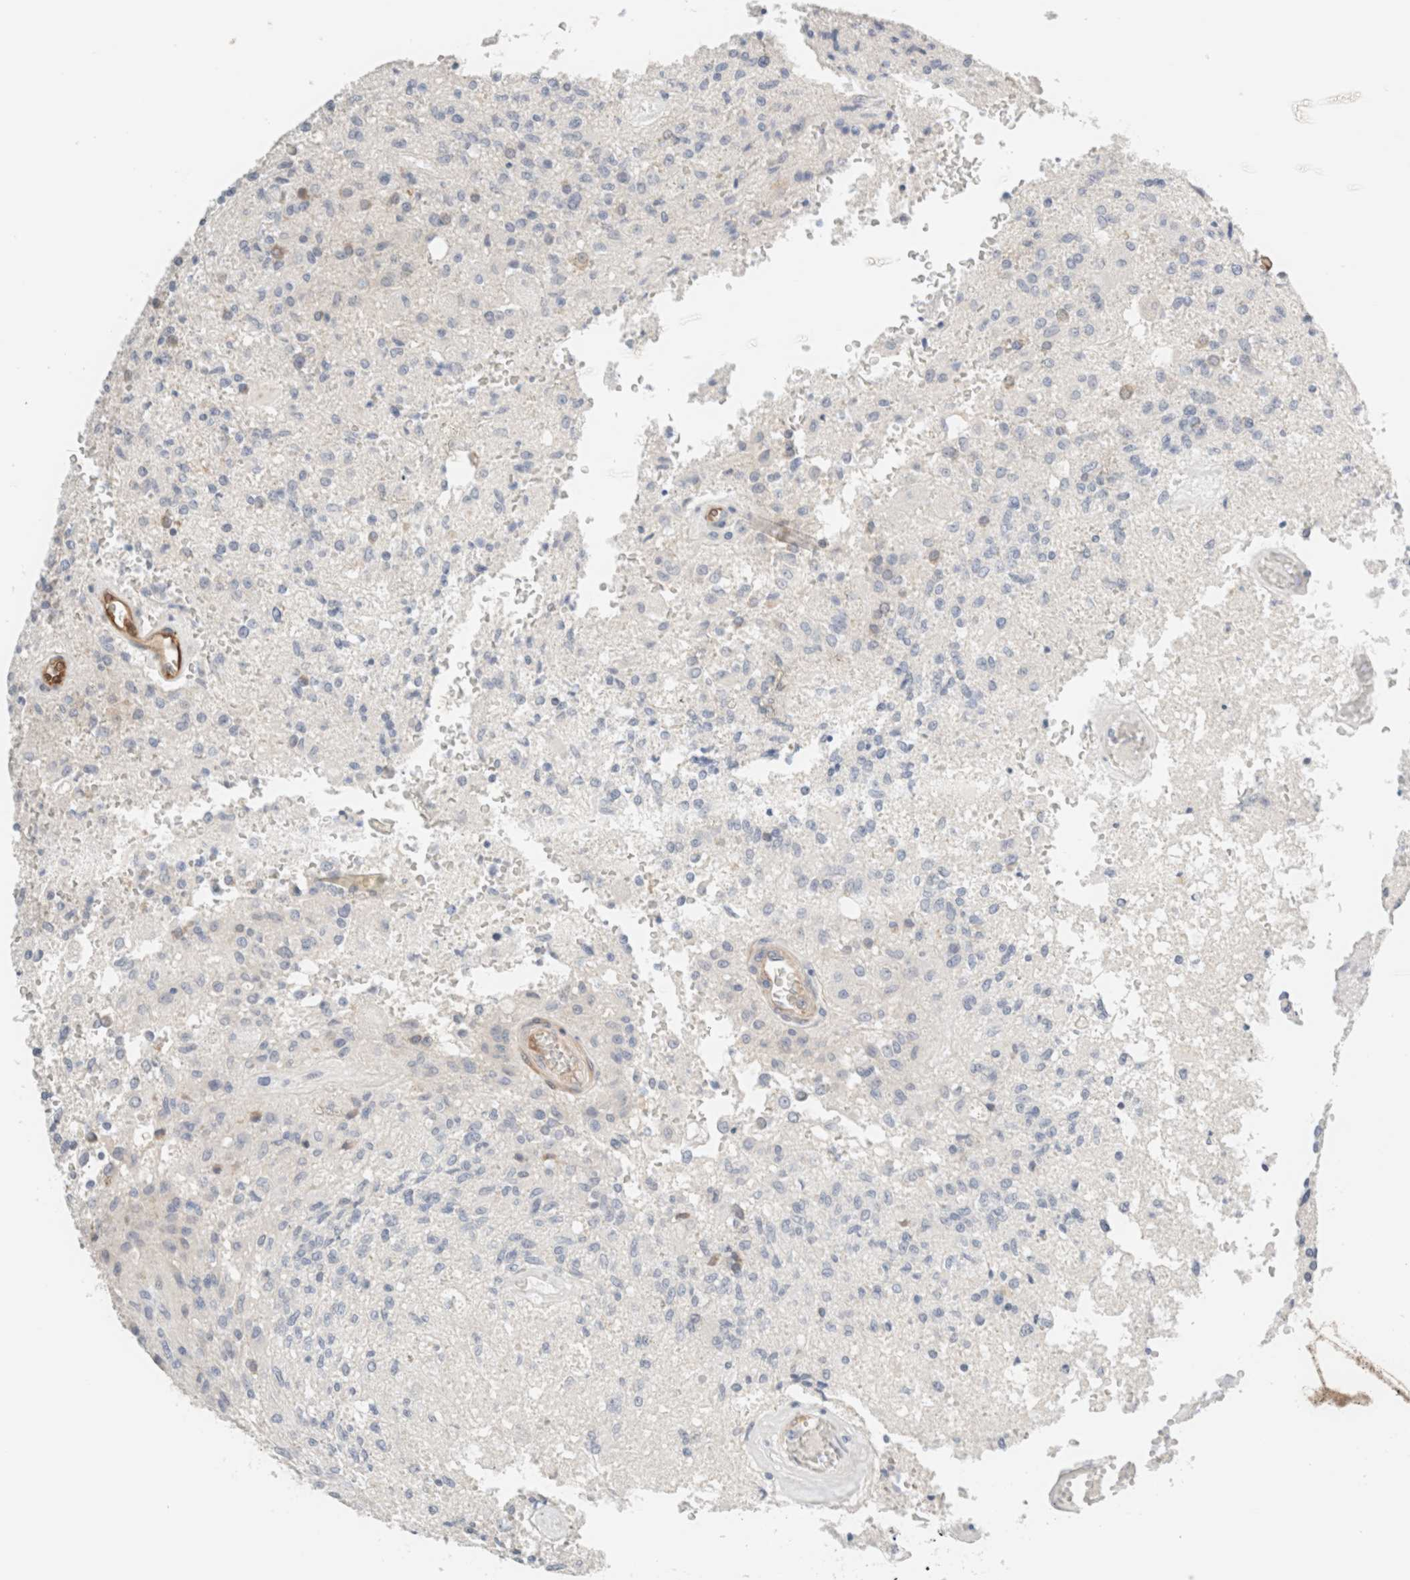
{"staining": {"intensity": "negative", "quantity": "none", "location": "none"}, "tissue": "glioma", "cell_type": "Tumor cells", "image_type": "cancer", "snomed": [{"axis": "morphology", "description": "Normal tissue, NOS"}, {"axis": "morphology", "description": "Glioma, malignant, High grade"}, {"axis": "topography", "description": "Cerebral cortex"}], "caption": "The histopathology image exhibits no staining of tumor cells in glioma.", "gene": "LMCD1", "patient": {"sex": "male", "age": 77}}